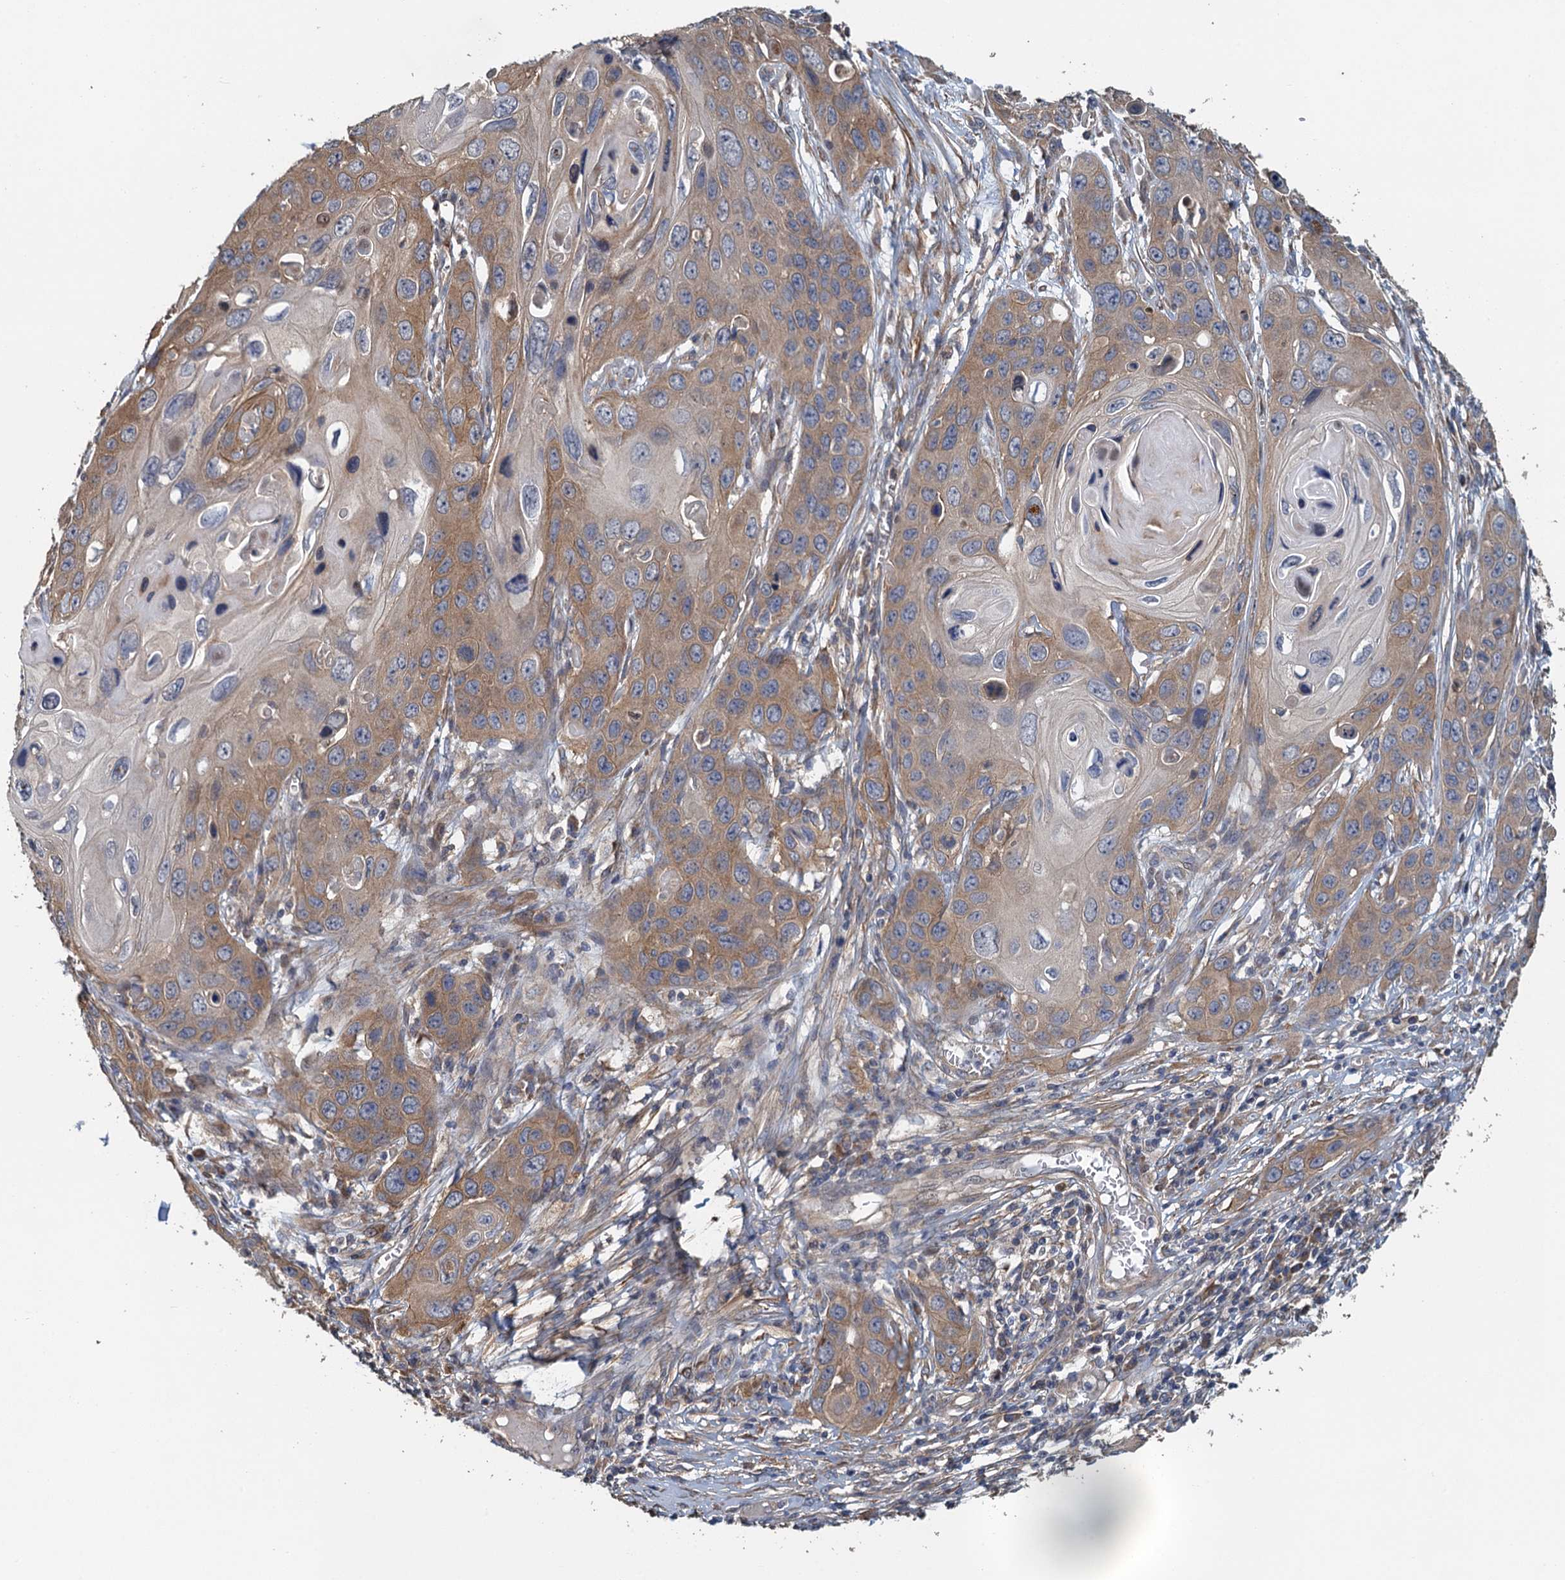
{"staining": {"intensity": "moderate", "quantity": "25%-75%", "location": "cytoplasmic/membranous"}, "tissue": "skin cancer", "cell_type": "Tumor cells", "image_type": "cancer", "snomed": [{"axis": "morphology", "description": "Squamous cell carcinoma, NOS"}, {"axis": "topography", "description": "Skin"}], "caption": "Squamous cell carcinoma (skin) tissue shows moderate cytoplasmic/membranous positivity in about 25%-75% of tumor cells", "gene": "MEAK7", "patient": {"sex": "male", "age": 55}}